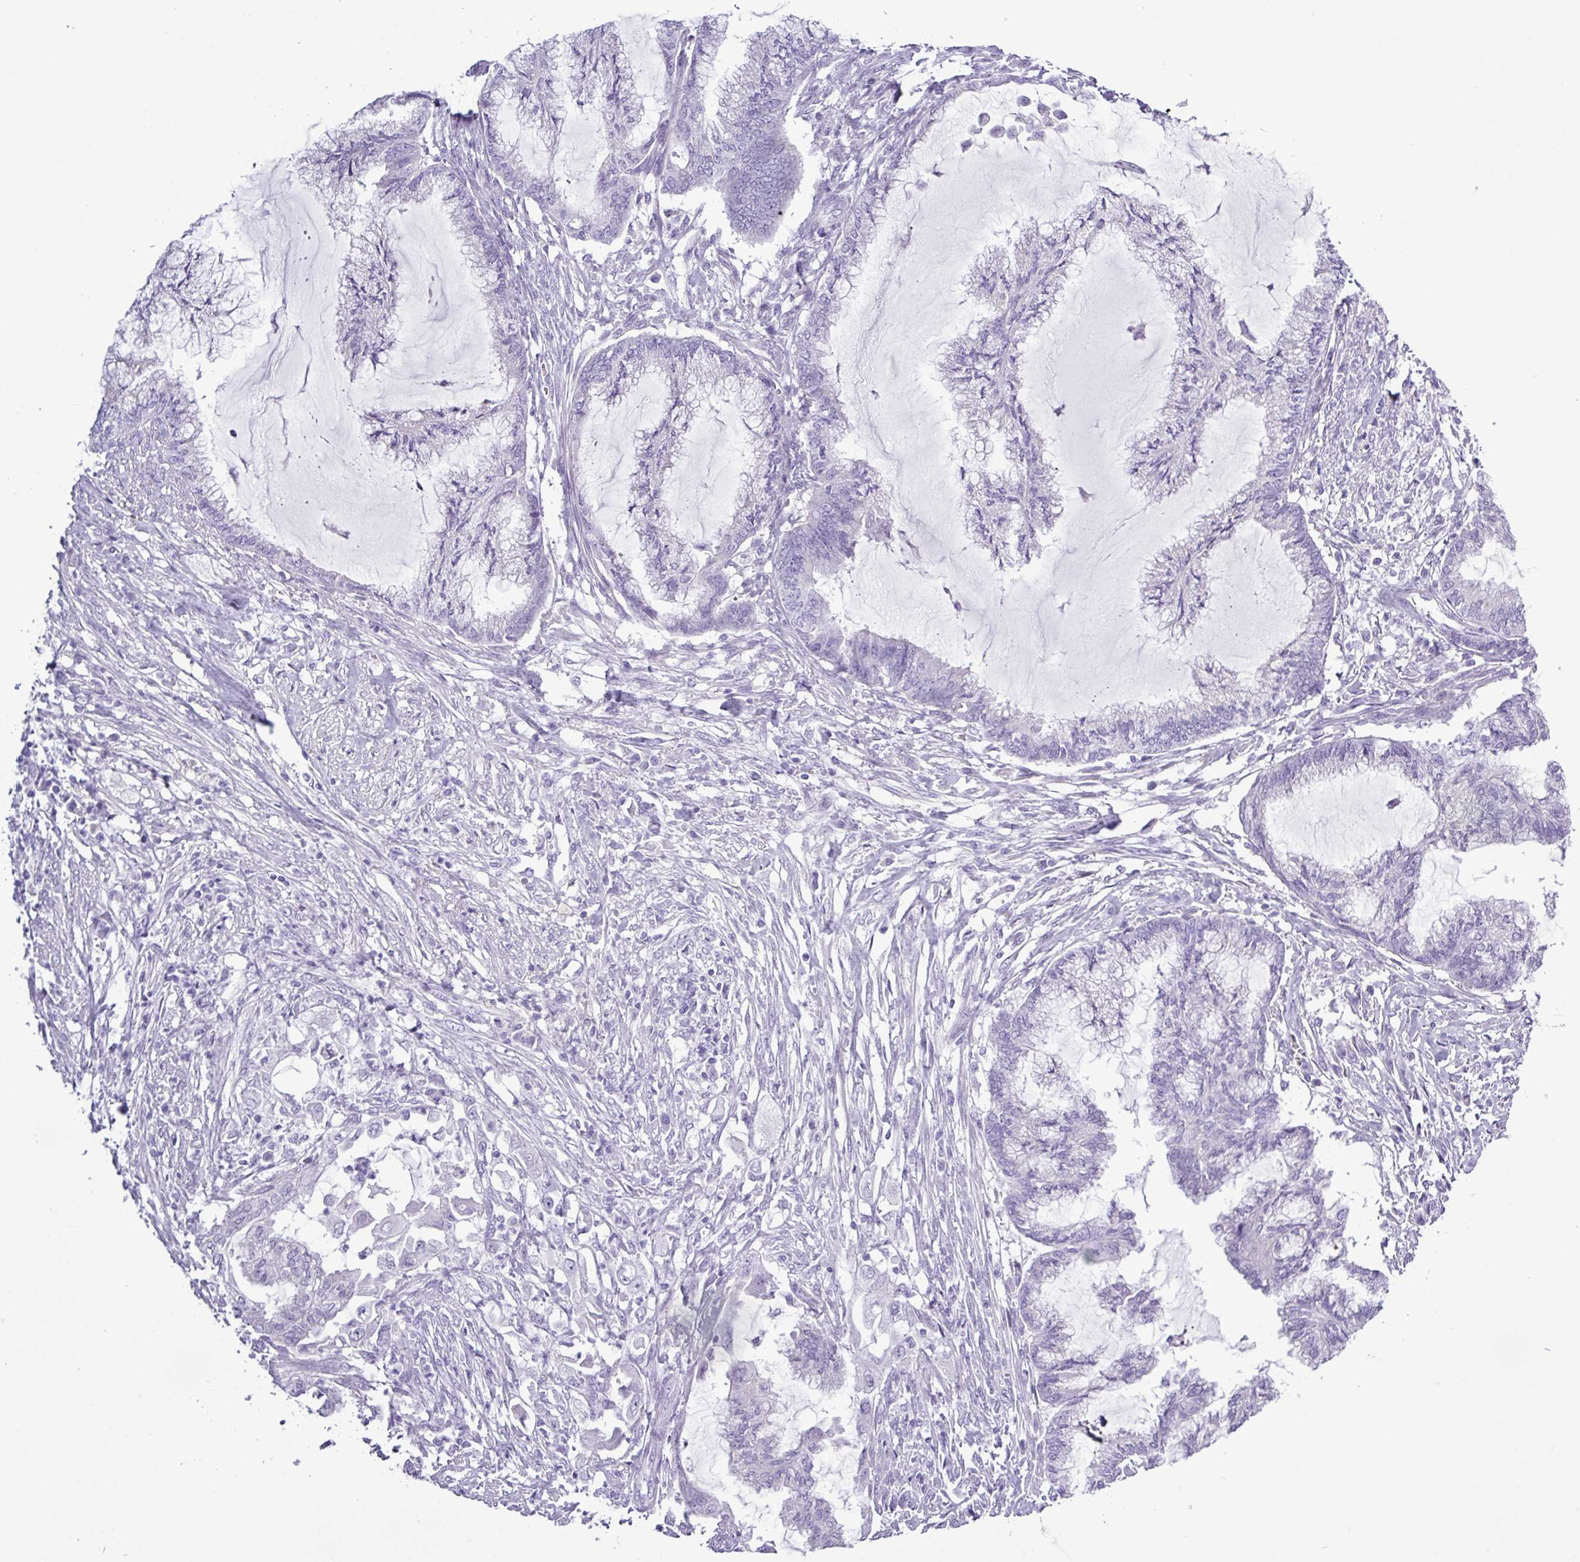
{"staining": {"intensity": "negative", "quantity": "none", "location": "none"}, "tissue": "endometrial cancer", "cell_type": "Tumor cells", "image_type": "cancer", "snomed": [{"axis": "morphology", "description": "Adenocarcinoma, NOS"}, {"axis": "topography", "description": "Endometrium"}], "caption": "Endometrial cancer was stained to show a protein in brown. There is no significant staining in tumor cells. Brightfield microscopy of immunohistochemistry stained with DAB (3,3'-diaminobenzidine) (brown) and hematoxylin (blue), captured at high magnification.", "gene": "ALDH3A1", "patient": {"sex": "female", "age": 86}}